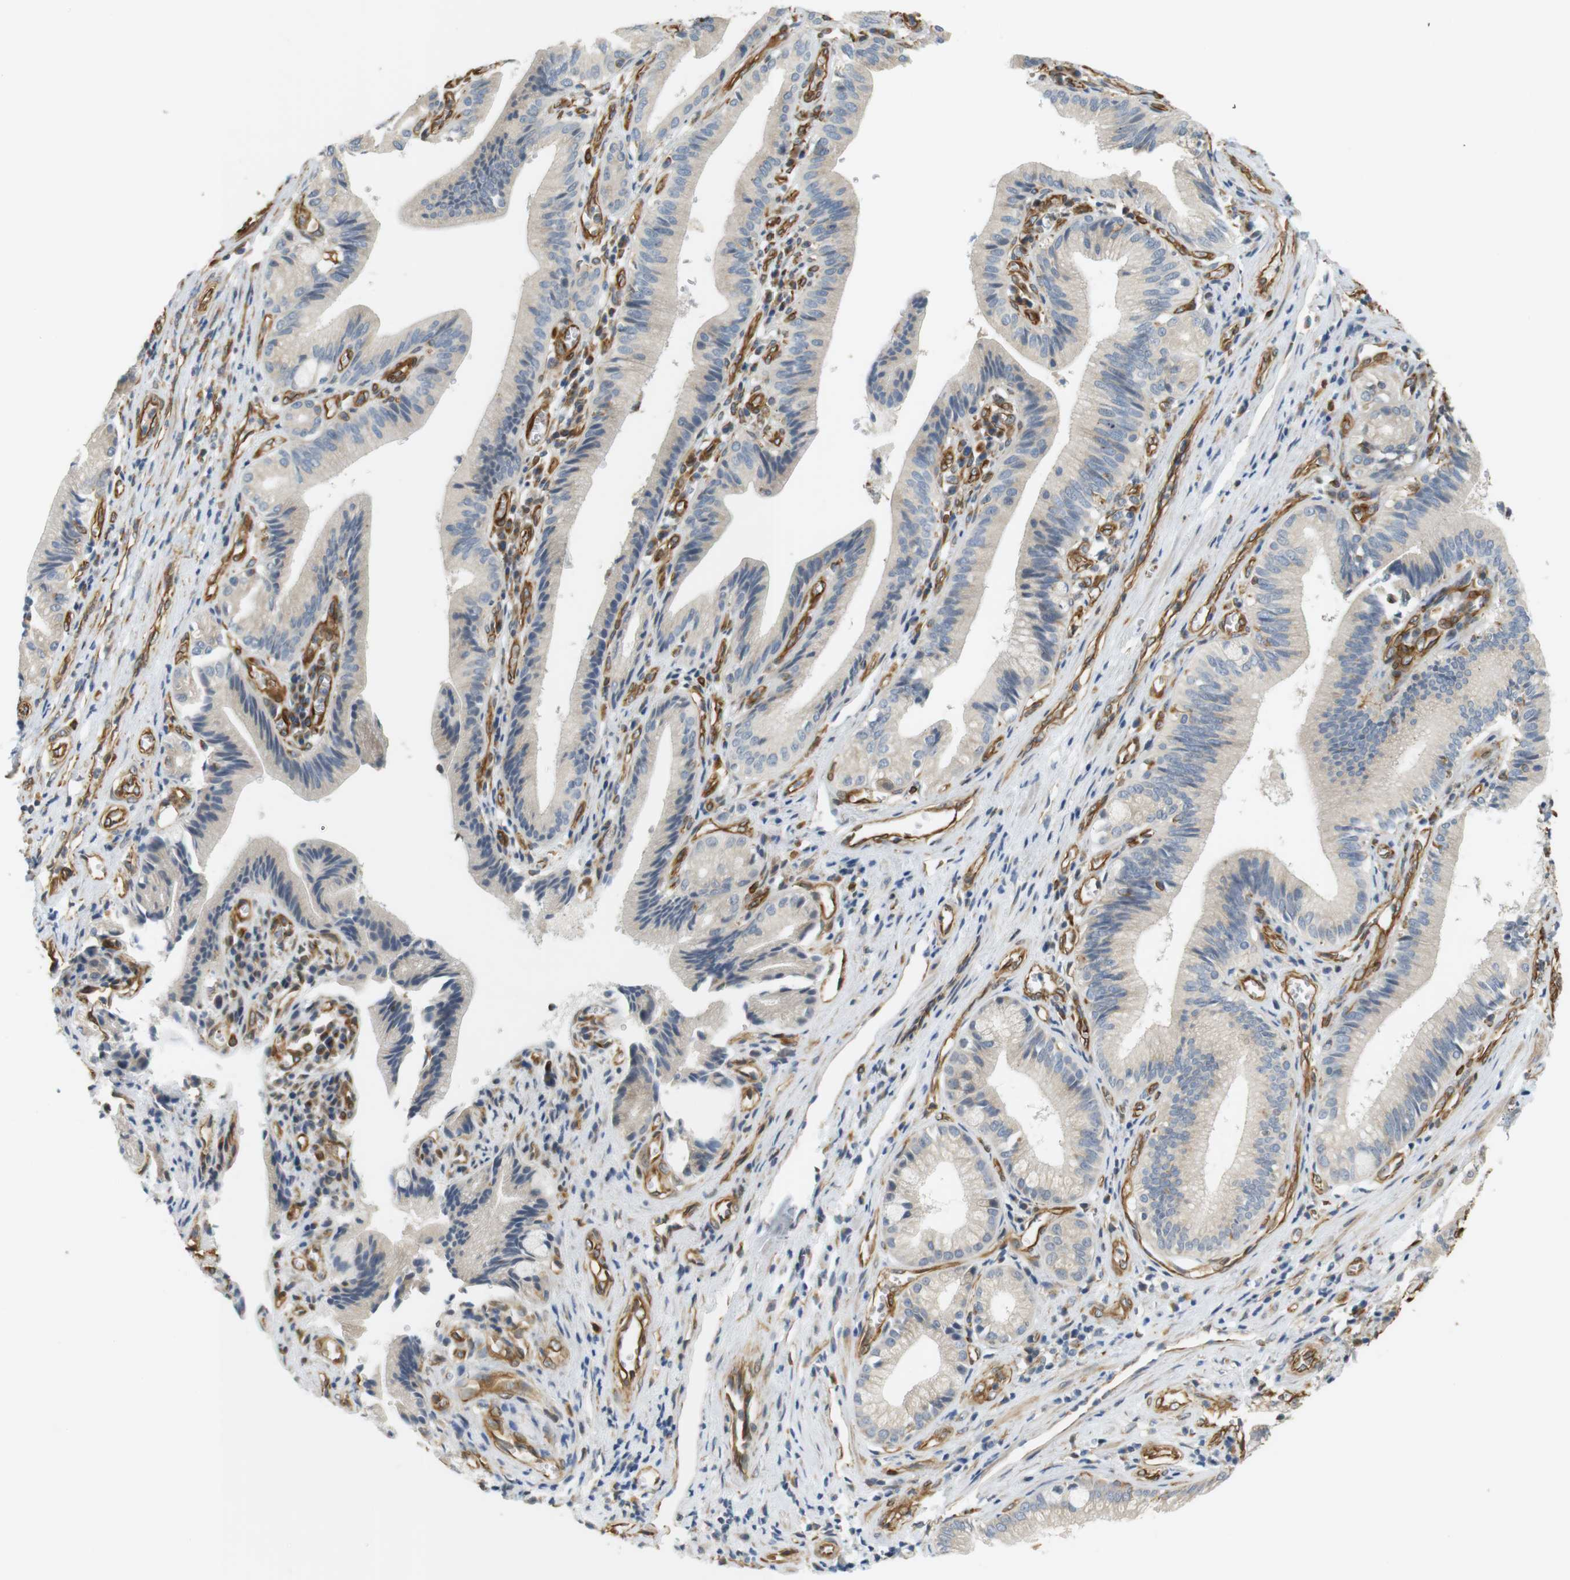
{"staining": {"intensity": "weak", "quantity": "<25%", "location": "cytoplasmic/membranous"}, "tissue": "pancreatic cancer", "cell_type": "Tumor cells", "image_type": "cancer", "snomed": [{"axis": "morphology", "description": "Adenocarcinoma, NOS"}, {"axis": "topography", "description": "Pancreas"}], "caption": "Image shows no protein expression in tumor cells of pancreatic cancer (adenocarcinoma) tissue.", "gene": "CYTH3", "patient": {"sex": "female", "age": 75}}